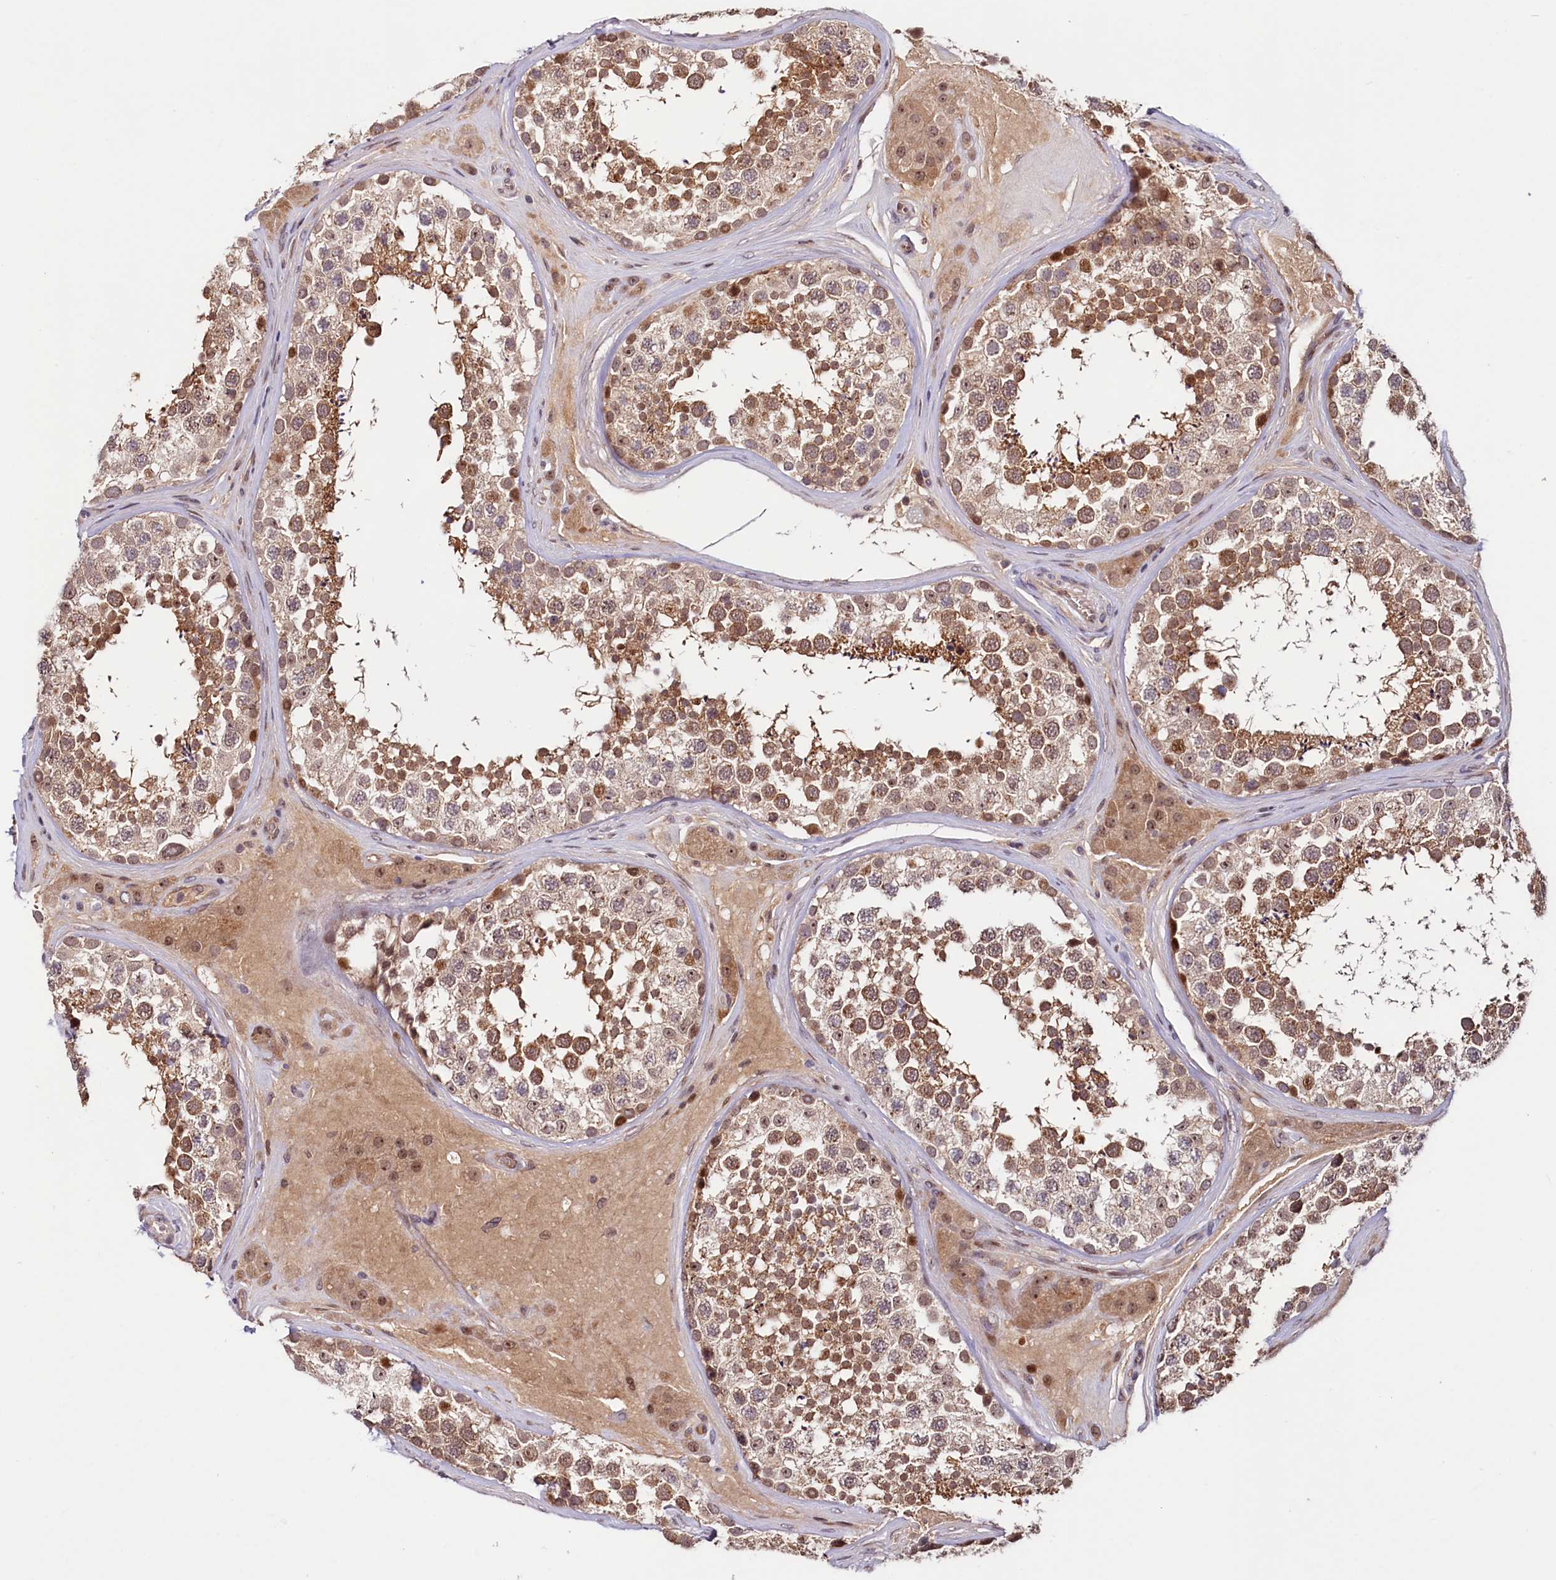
{"staining": {"intensity": "moderate", "quantity": ">75%", "location": "cytoplasmic/membranous,nuclear"}, "tissue": "testis", "cell_type": "Cells in seminiferous ducts", "image_type": "normal", "snomed": [{"axis": "morphology", "description": "Normal tissue, NOS"}, {"axis": "topography", "description": "Testis"}], "caption": "An image of testis stained for a protein displays moderate cytoplasmic/membranous,nuclear brown staining in cells in seminiferous ducts.", "gene": "N4BP2L1", "patient": {"sex": "male", "age": 46}}